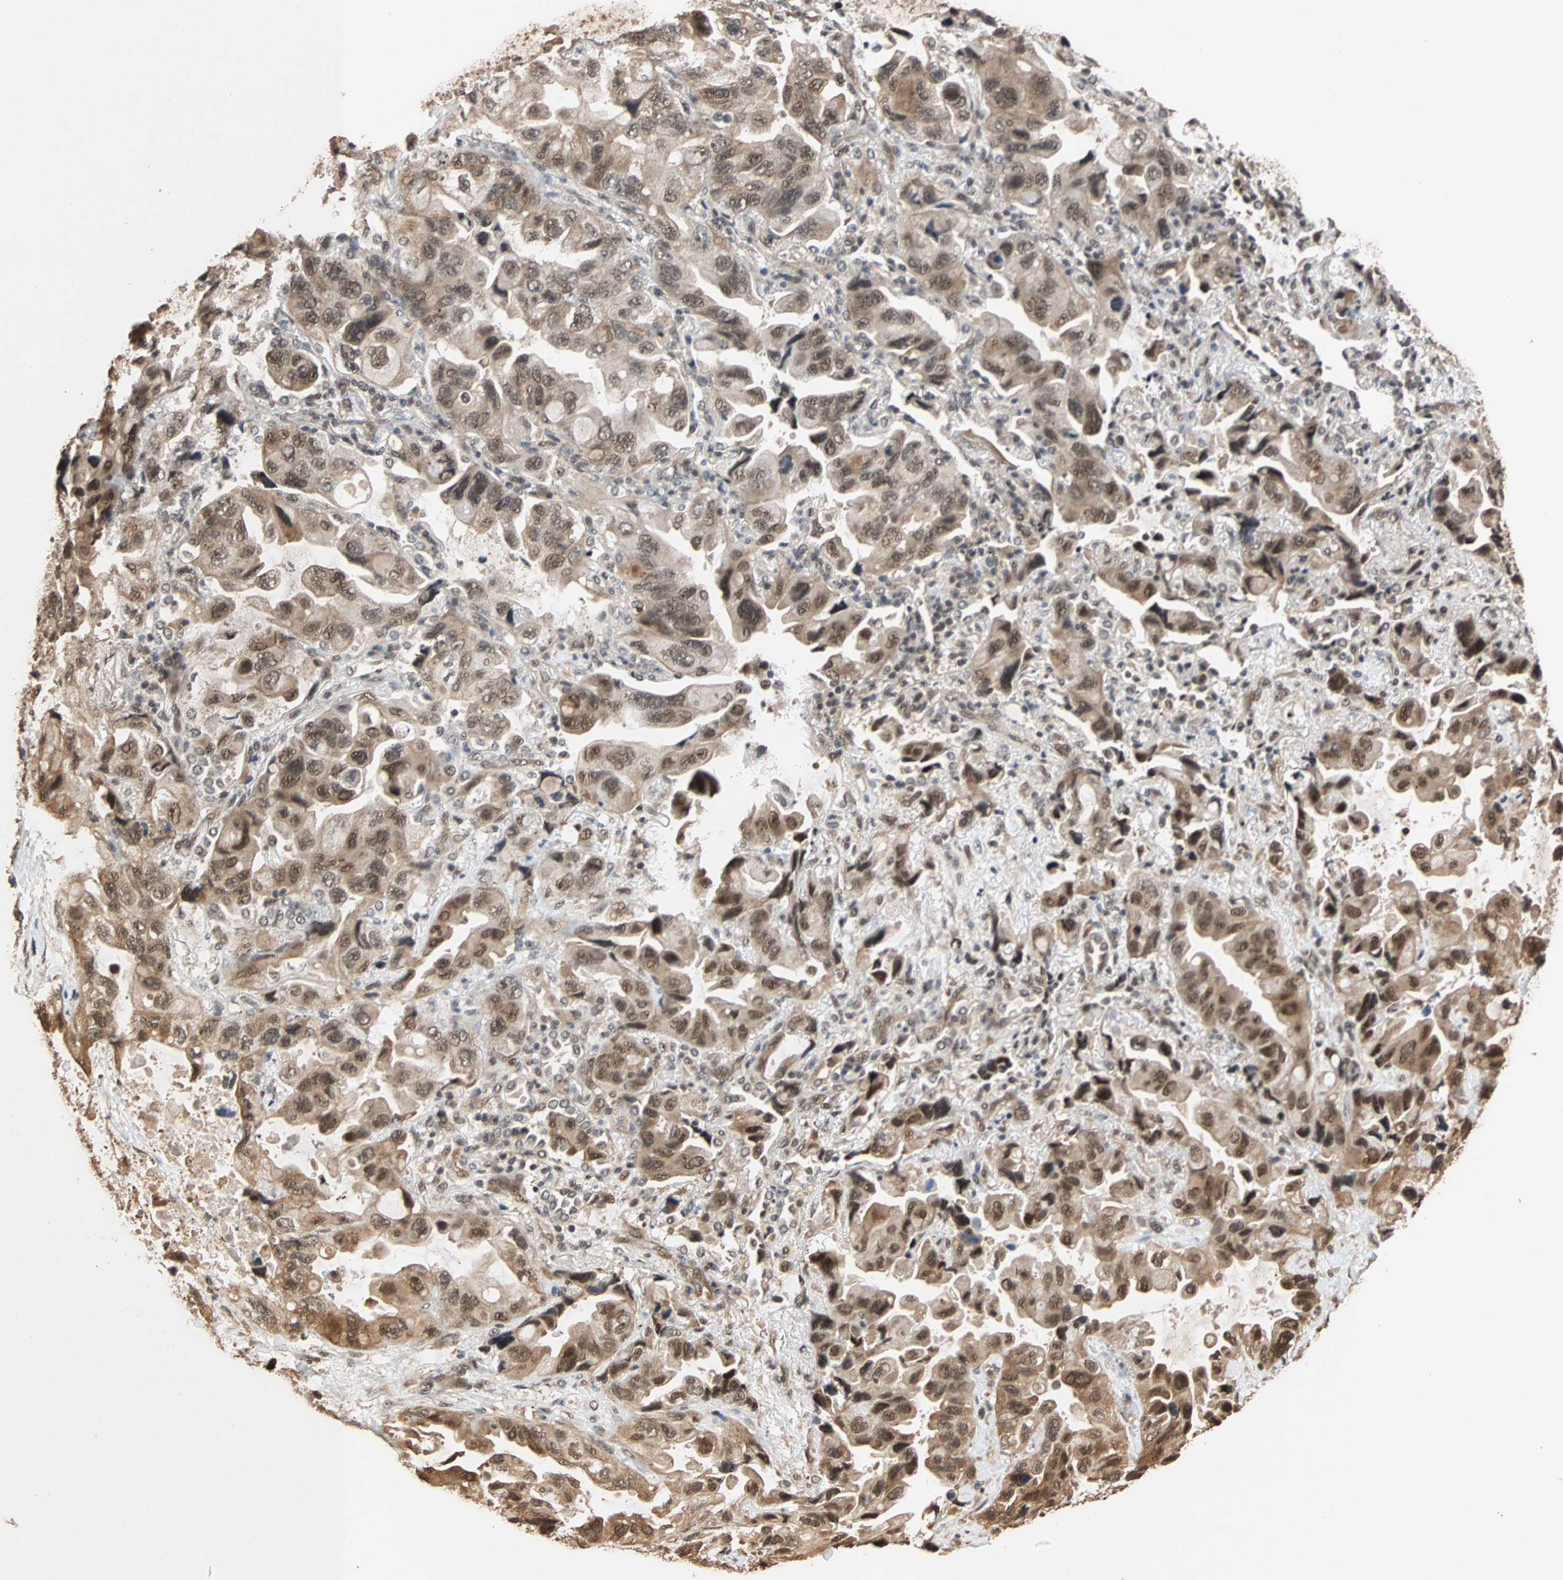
{"staining": {"intensity": "moderate", "quantity": ">75%", "location": "cytoplasmic/membranous,nuclear"}, "tissue": "lung cancer", "cell_type": "Tumor cells", "image_type": "cancer", "snomed": [{"axis": "morphology", "description": "Squamous cell carcinoma, NOS"}, {"axis": "topography", "description": "Lung"}], "caption": "Immunohistochemistry (DAB (3,3'-diaminobenzidine)) staining of human lung squamous cell carcinoma demonstrates moderate cytoplasmic/membranous and nuclear protein staining in approximately >75% of tumor cells. The staining was performed using DAB, with brown indicating positive protein expression. Nuclei are stained blue with hematoxylin.", "gene": "CDC5L", "patient": {"sex": "female", "age": 73}}